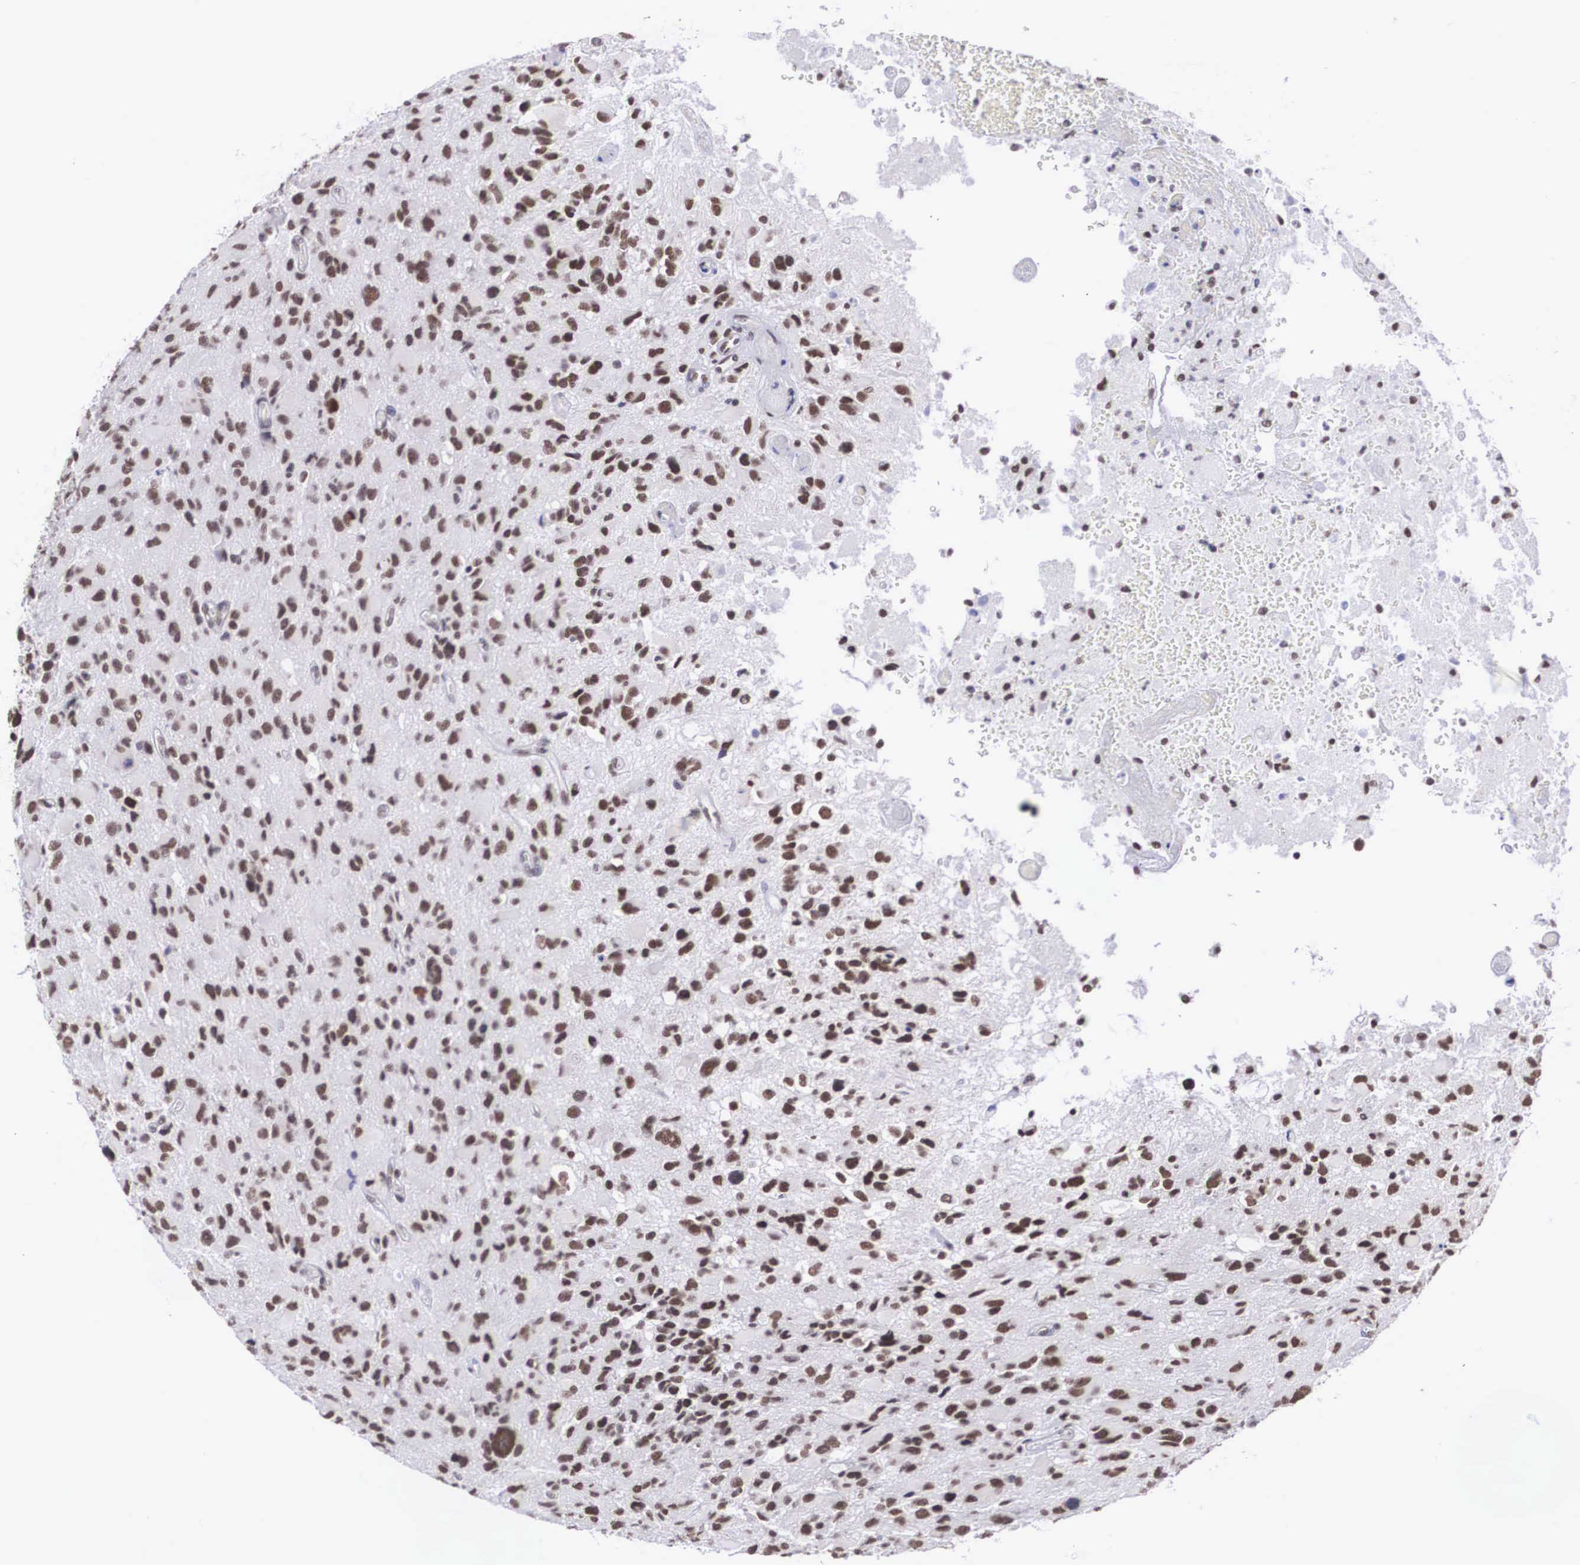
{"staining": {"intensity": "moderate", "quantity": ">75%", "location": "nuclear"}, "tissue": "glioma", "cell_type": "Tumor cells", "image_type": "cancer", "snomed": [{"axis": "morphology", "description": "Glioma, malignant, High grade"}, {"axis": "topography", "description": "Brain"}], "caption": "Malignant glioma (high-grade) was stained to show a protein in brown. There is medium levels of moderate nuclear expression in approximately >75% of tumor cells. (brown staining indicates protein expression, while blue staining denotes nuclei).", "gene": "CSTF2", "patient": {"sex": "male", "age": 69}}